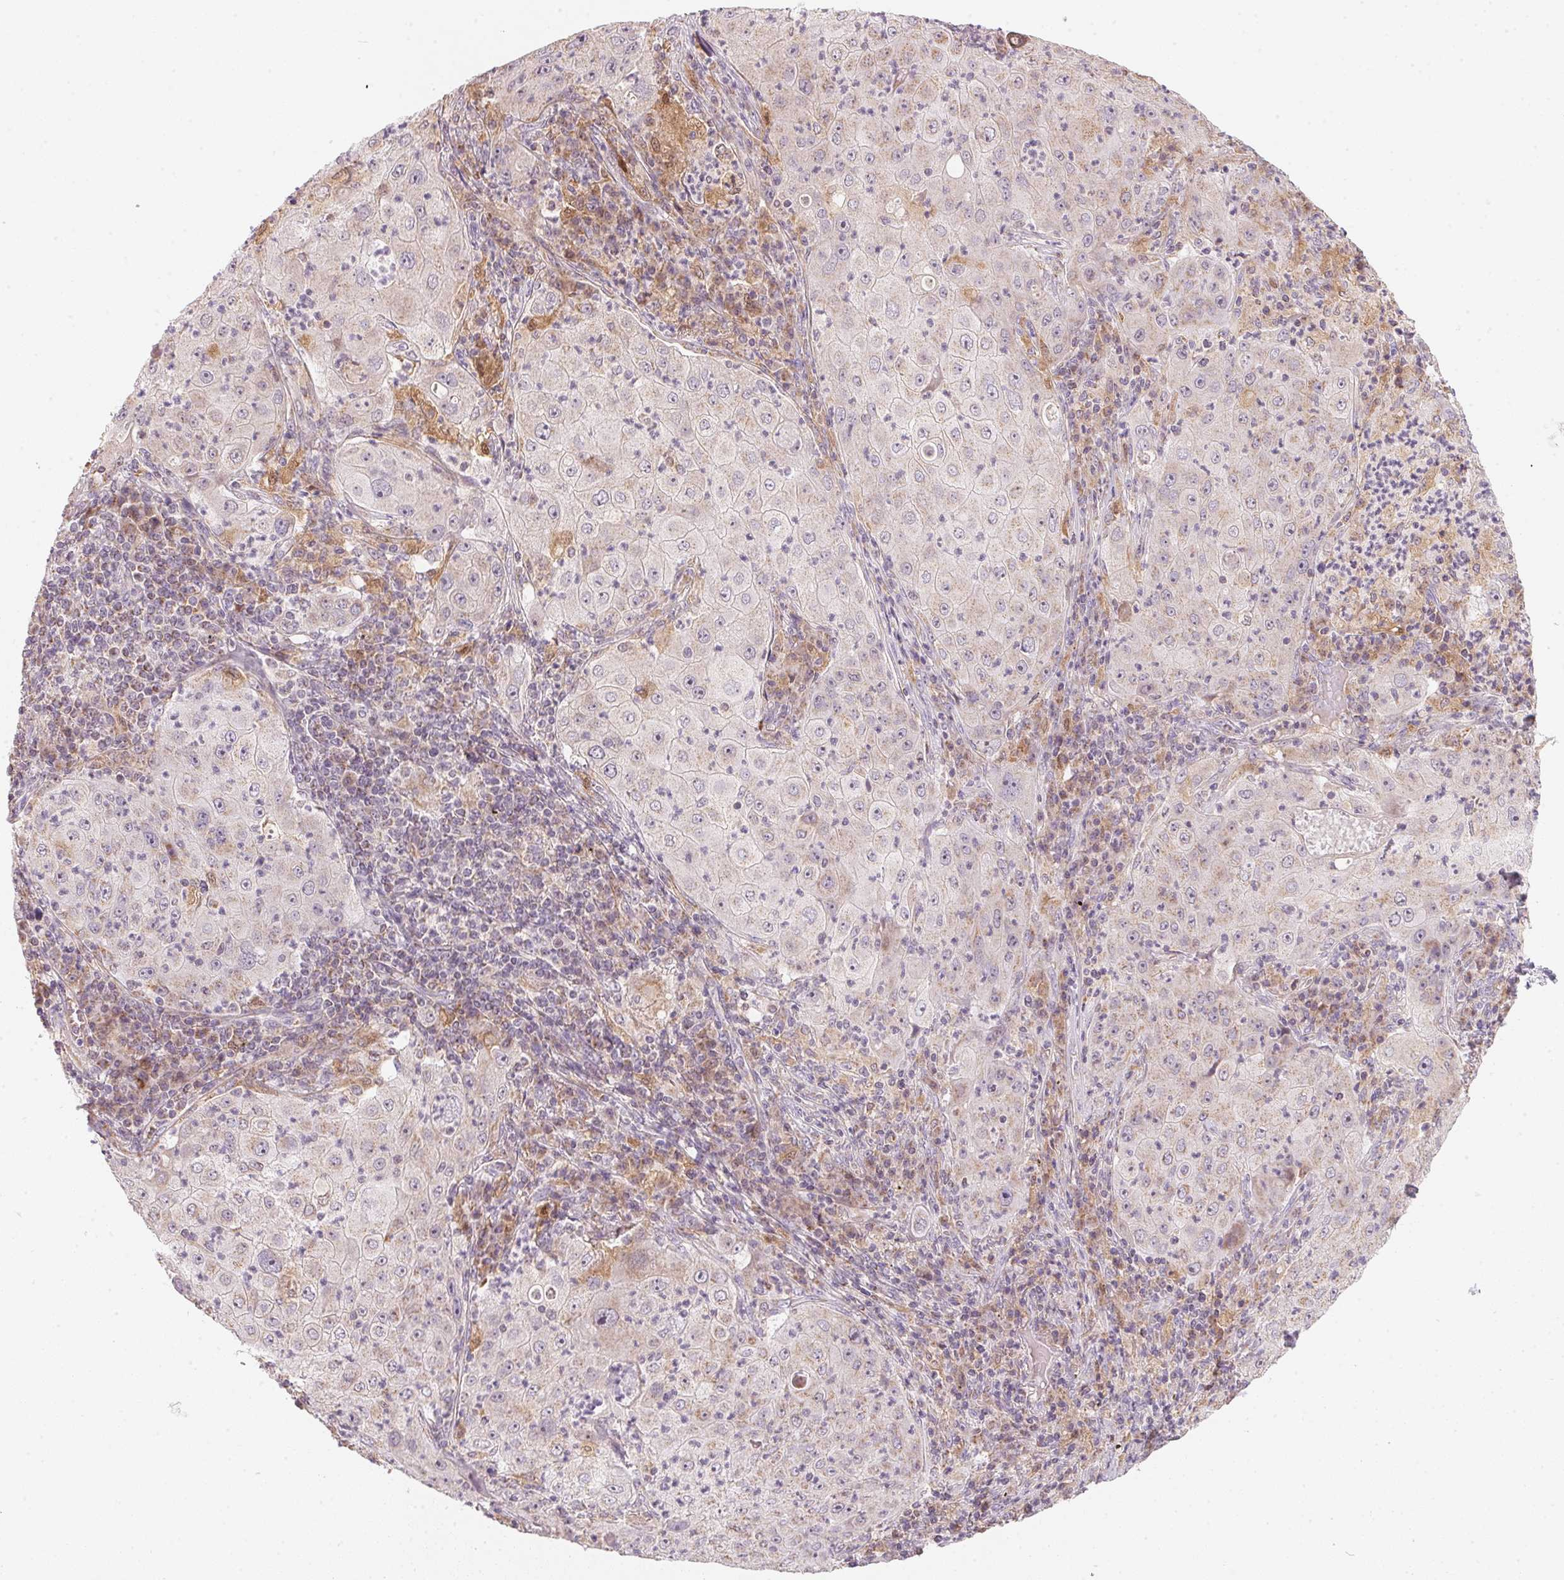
{"staining": {"intensity": "weak", "quantity": "<25%", "location": "cytoplasmic/membranous"}, "tissue": "lung cancer", "cell_type": "Tumor cells", "image_type": "cancer", "snomed": [{"axis": "morphology", "description": "Squamous cell carcinoma, NOS"}, {"axis": "topography", "description": "Lung"}], "caption": "This is a image of IHC staining of lung squamous cell carcinoma, which shows no expression in tumor cells.", "gene": "COQ7", "patient": {"sex": "female", "age": 59}}